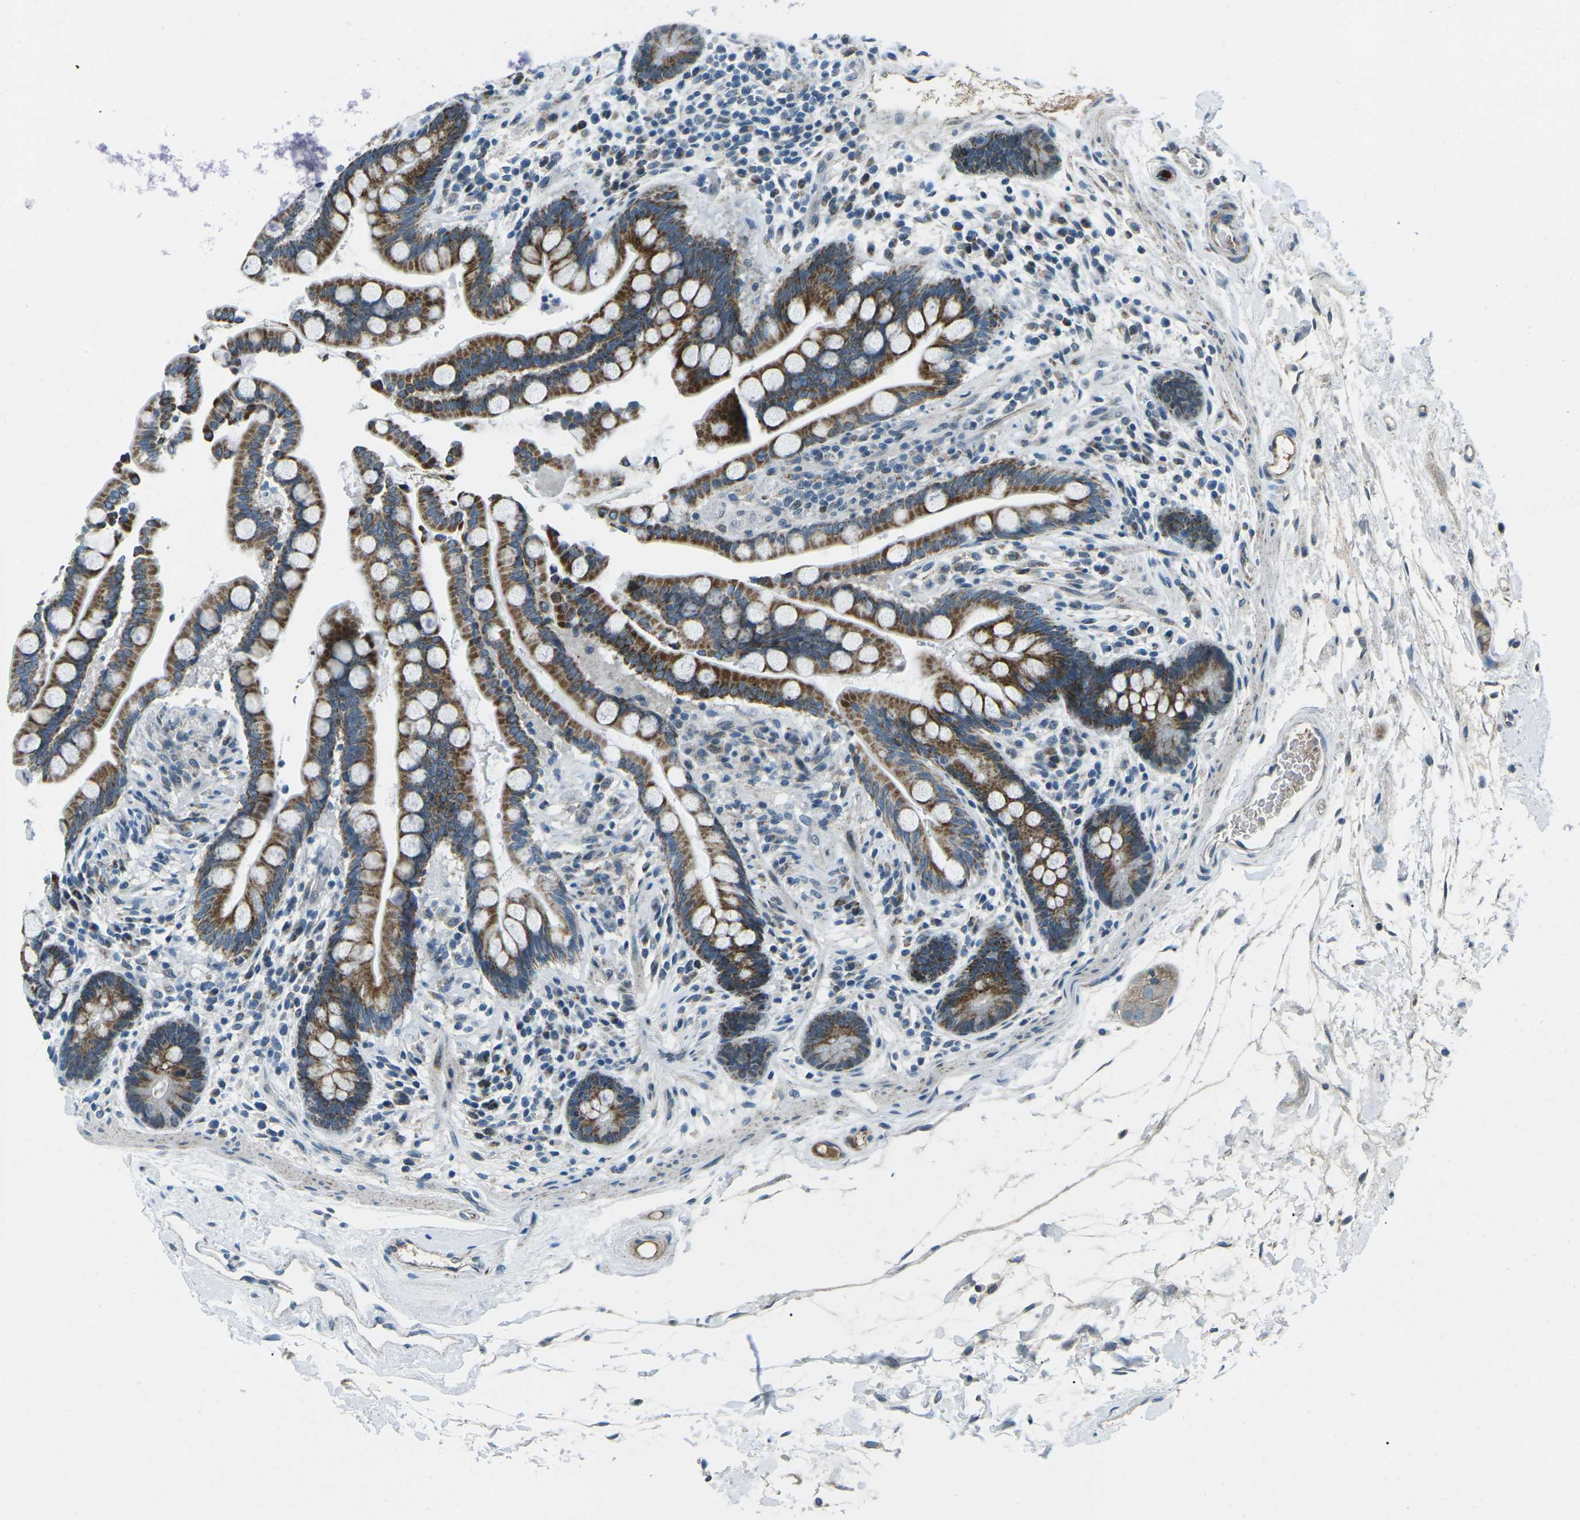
{"staining": {"intensity": "moderate", "quantity": "25%-75%", "location": "cytoplasmic/membranous"}, "tissue": "colon", "cell_type": "Endothelial cells", "image_type": "normal", "snomed": [{"axis": "morphology", "description": "Normal tissue, NOS"}, {"axis": "topography", "description": "Colon"}], "caption": "Immunohistochemical staining of unremarkable human colon demonstrates 25%-75% levels of moderate cytoplasmic/membranous protein positivity in about 25%-75% of endothelial cells.", "gene": "RFESD", "patient": {"sex": "male", "age": 73}}